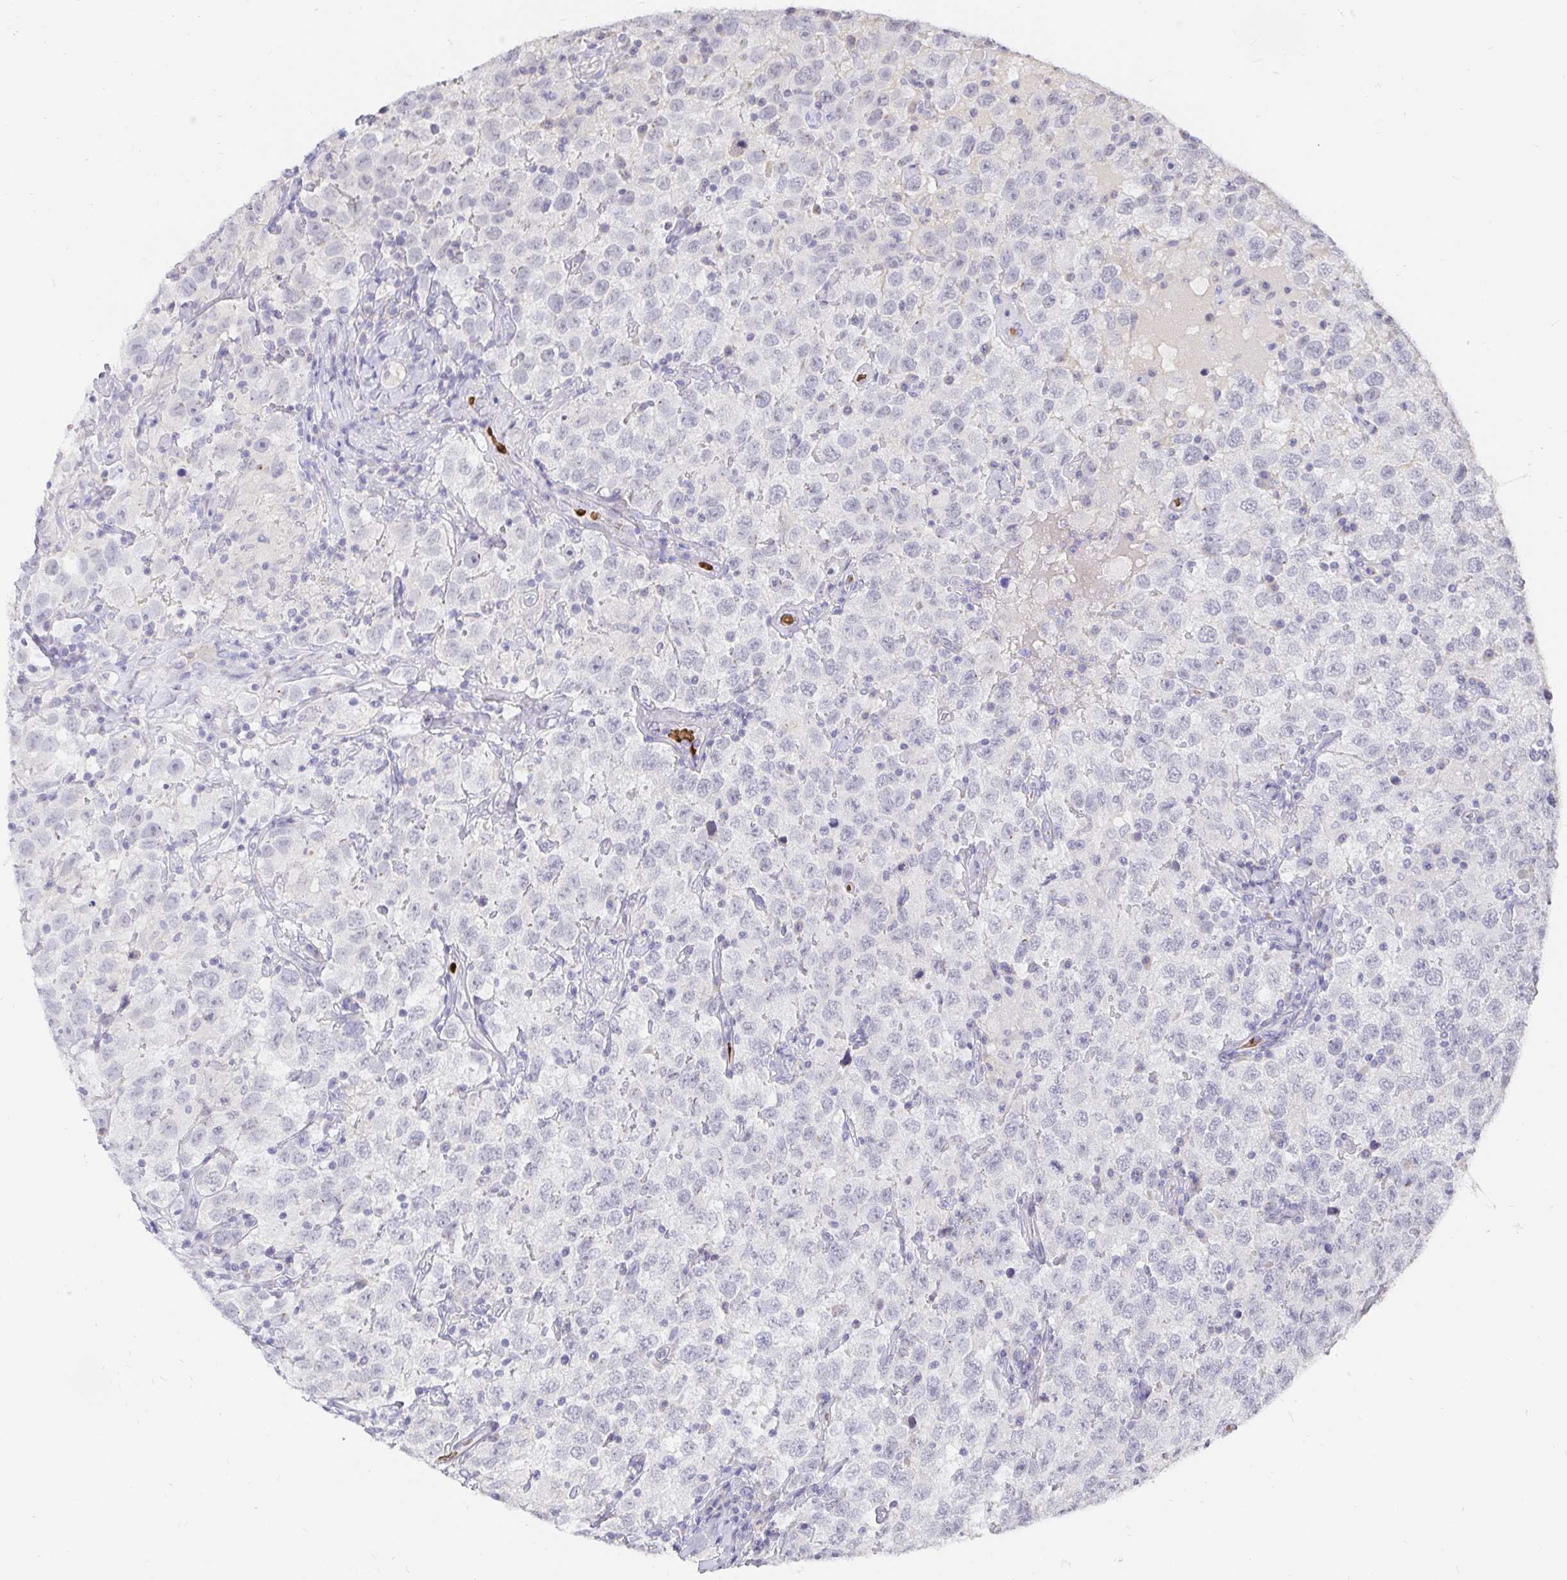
{"staining": {"intensity": "negative", "quantity": "none", "location": "none"}, "tissue": "testis cancer", "cell_type": "Tumor cells", "image_type": "cancer", "snomed": [{"axis": "morphology", "description": "Seminoma, NOS"}, {"axis": "topography", "description": "Testis"}], "caption": "High power microscopy histopathology image of an IHC photomicrograph of testis seminoma, revealing no significant staining in tumor cells.", "gene": "FGF21", "patient": {"sex": "male", "age": 41}}